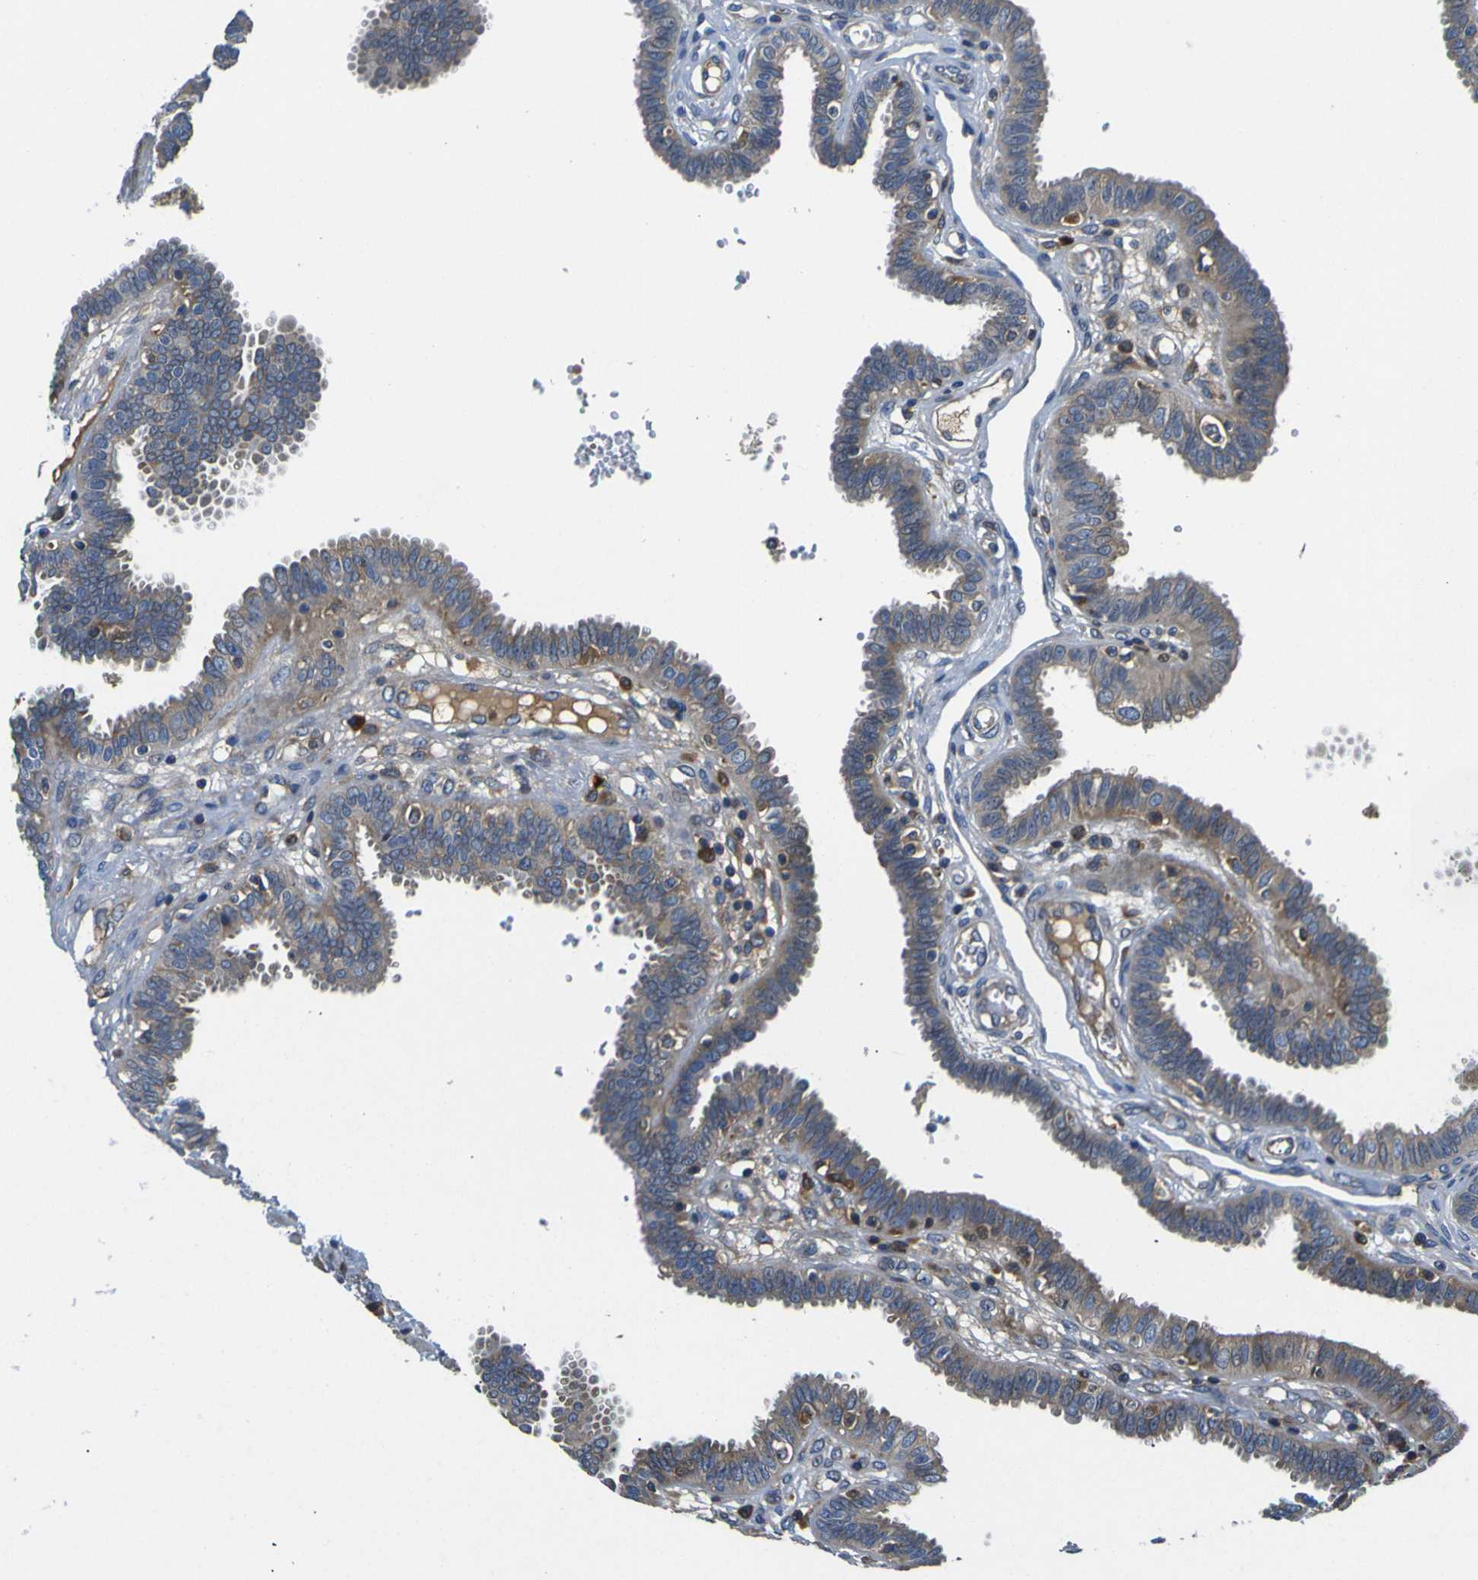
{"staining": {"intensity": "weak", "quantity": ">75%", "location": "cytoplasmic/membranous"}, "tissue": "fallopian tube", "cell_type": "Glandular cells", "image_type": "normal", "snomed": [{"axis": "morphology", "description": "Normal tissue, NOS"}, {"axis": "topography", "description": "Fallopian tube"}], "caption": "Human fallopian tube stained for a protein (brown) exhibits weak cytoplasmic/membranous positive expression in about >75% of glandular cells.", "gene": "RAB1B", "patient": {"sex": "female", "age": 32}}